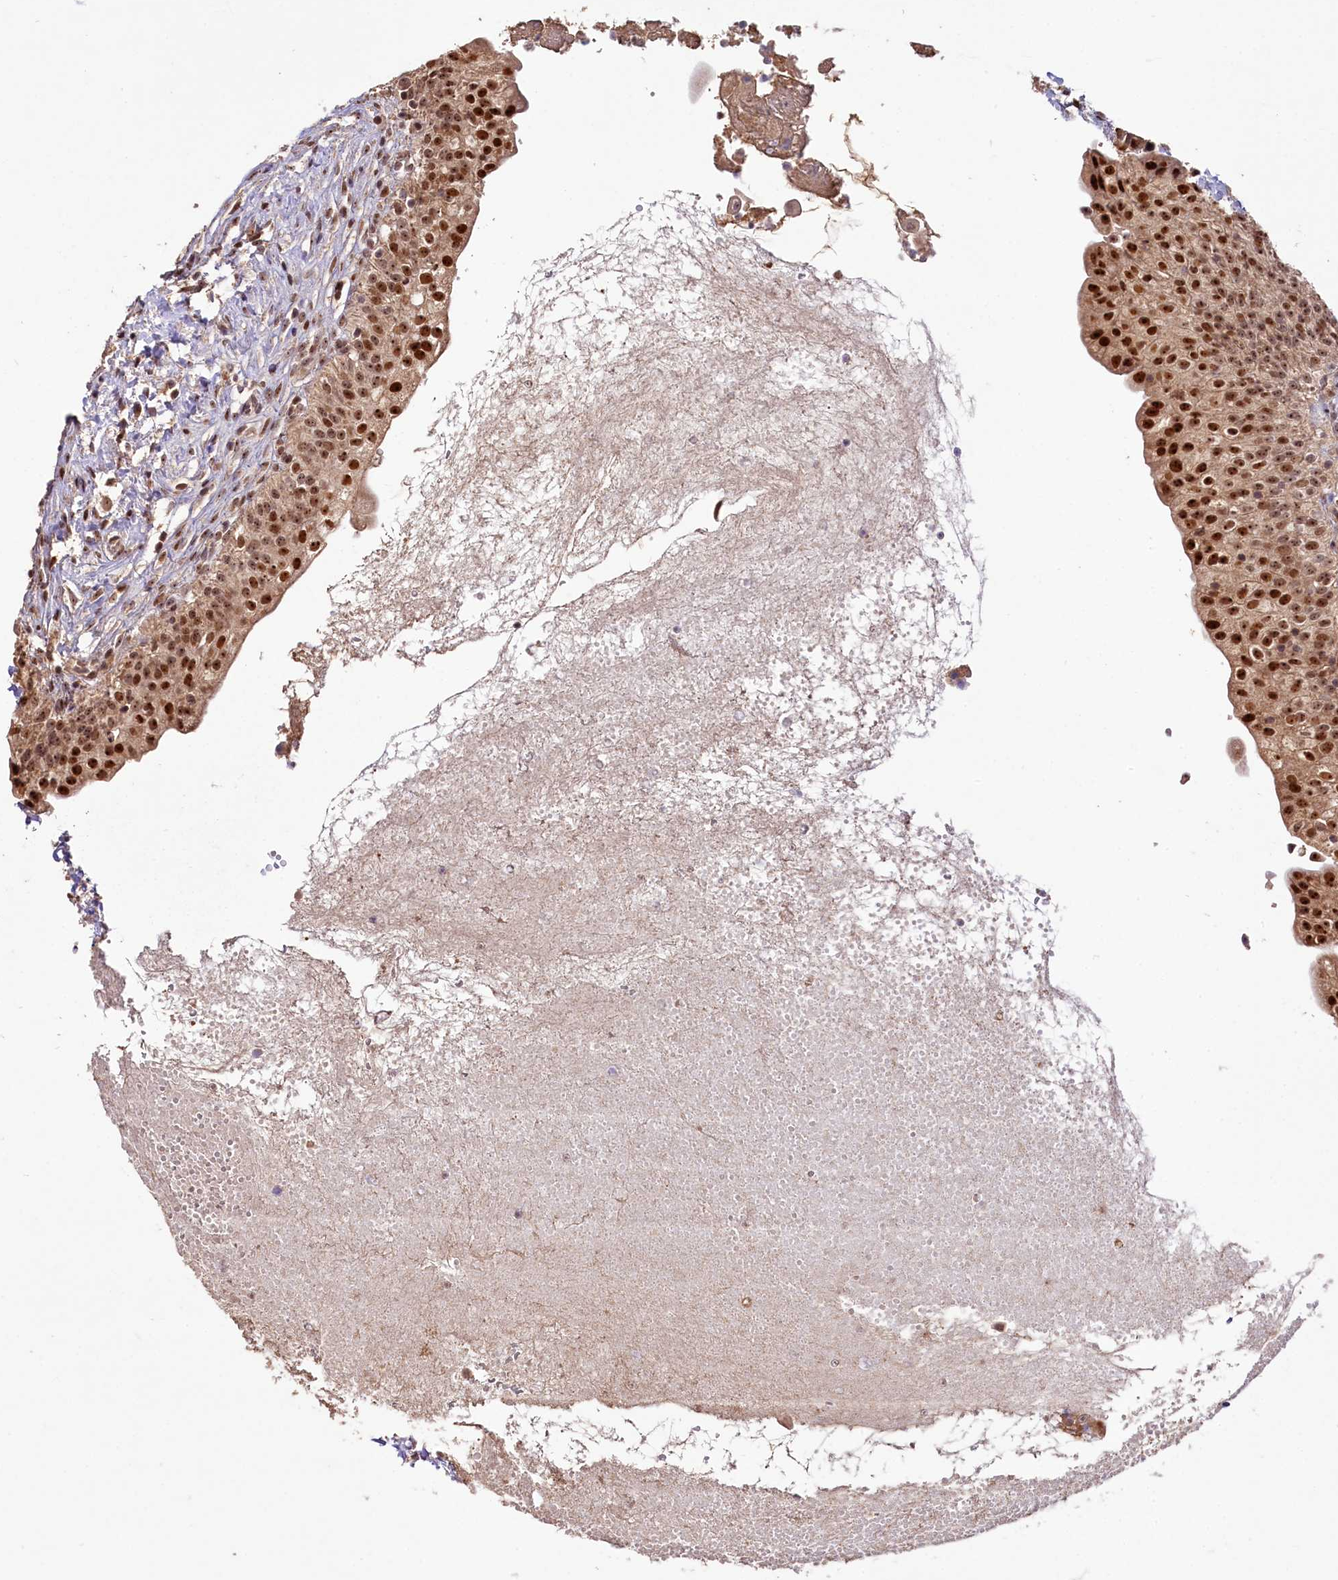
{"staining": {"intensity": "strong", "quantity": ">75%", "location": "nuclear"}, "tissue": "urinary bladder", "cell_type": "Urothelial cells", "image_type": "normal", "snomed": [{"axis": "morphology", "description": "Normal tissue, NOS"}, {"axis": "topography", "description": "Urinary bladder"}], "caption": "Protein expression analysis of normal urinary bladder demonstrates strong nuclear expression in approximately >75% of urothelial cells. (IHC, brightfield microscopy, high magnification).", "gene": "RRP8", "patient": {"sex": "male", "age": 55}}